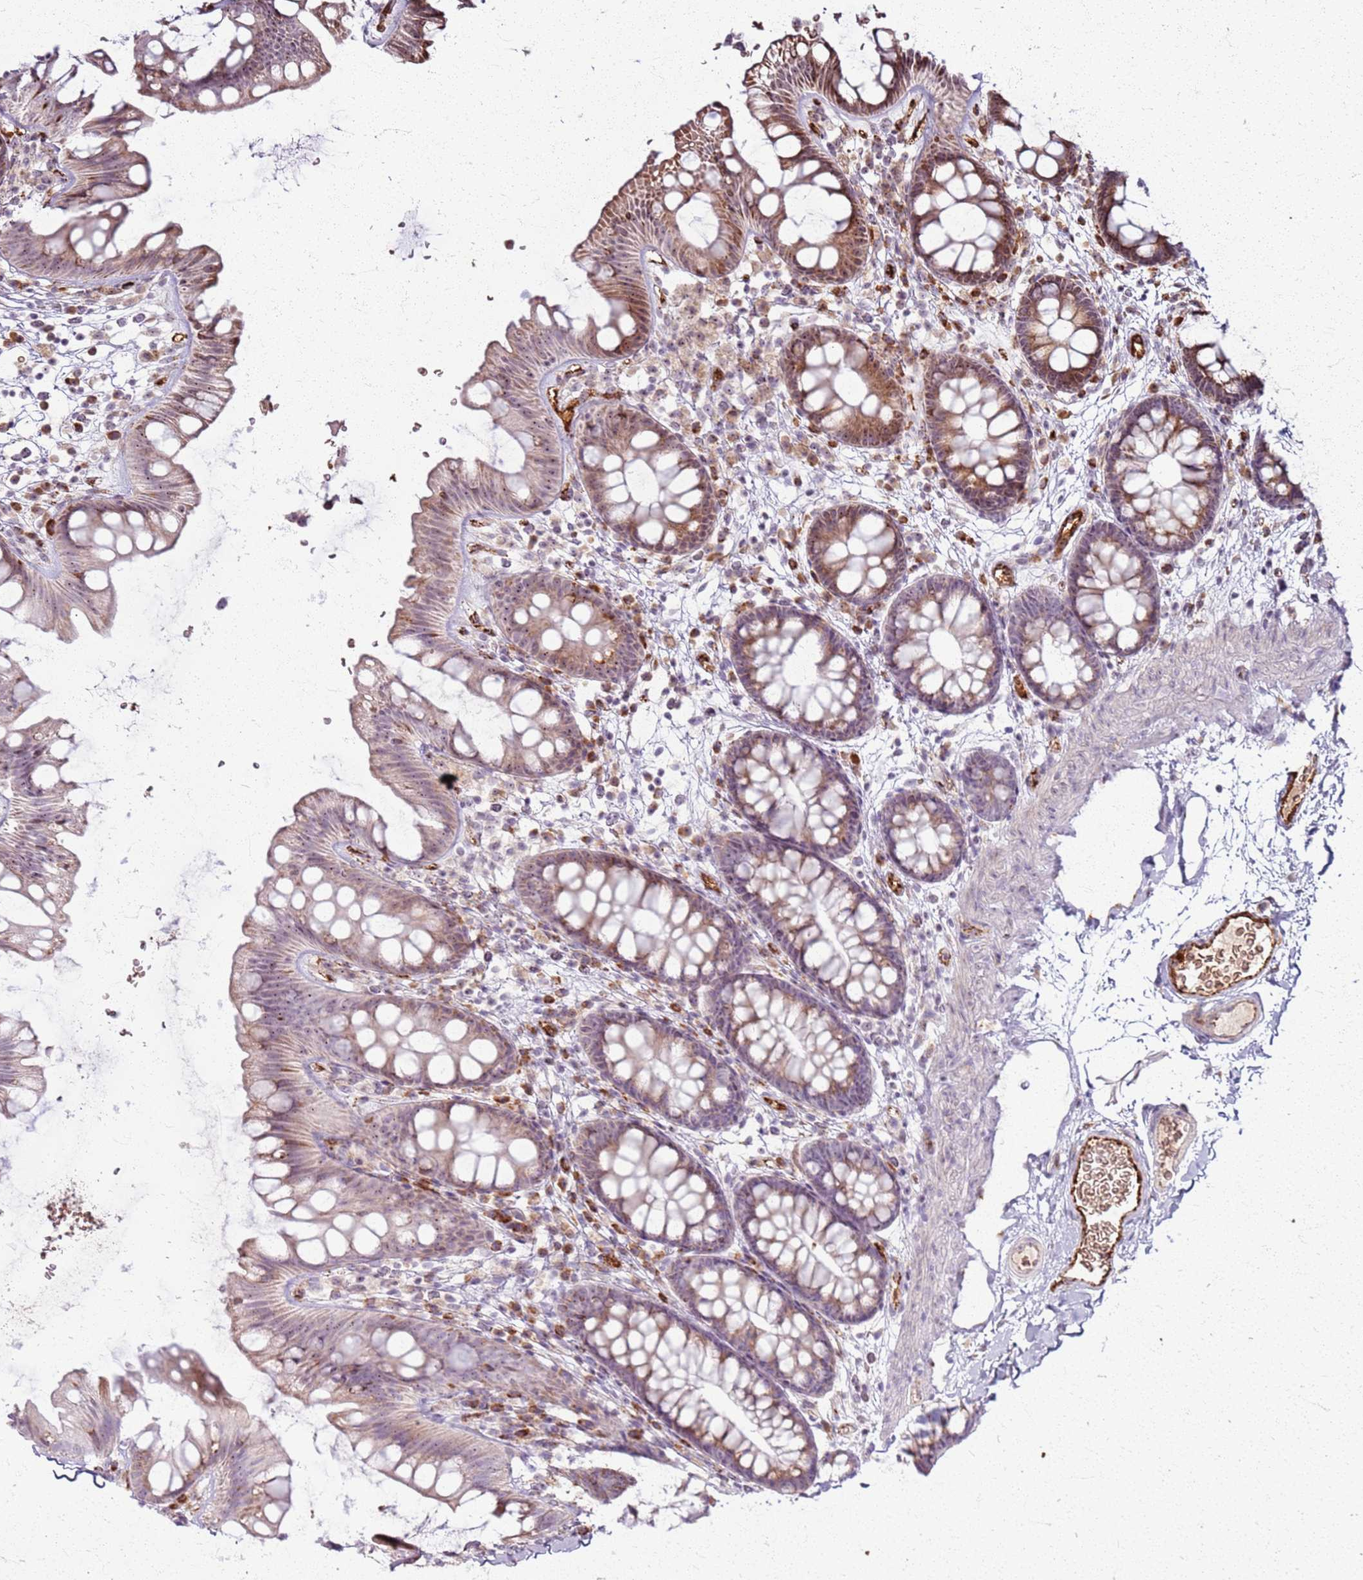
{"staining": {"intensity": "strong", "quantity": ">75%", "location": "cytoplasmic/membranous"}, "tissue": "colon", "cell_type": "Endothelial cells", "image_type": "normal", "snomed": [{"axis": "morphology", "description": "Normal tissue, NOS"}, {"axis": "topography", "description": "Colon"}], "caption": "Colon stained with DAB (3,3'-diaminobenzidine) immunohistochemistry shows high levels of strong cytoplasmic/membranous expression in about >75% of endothelial cells.", "gene": "KRI1", "patient": {"sex": "female", "age": 62}}